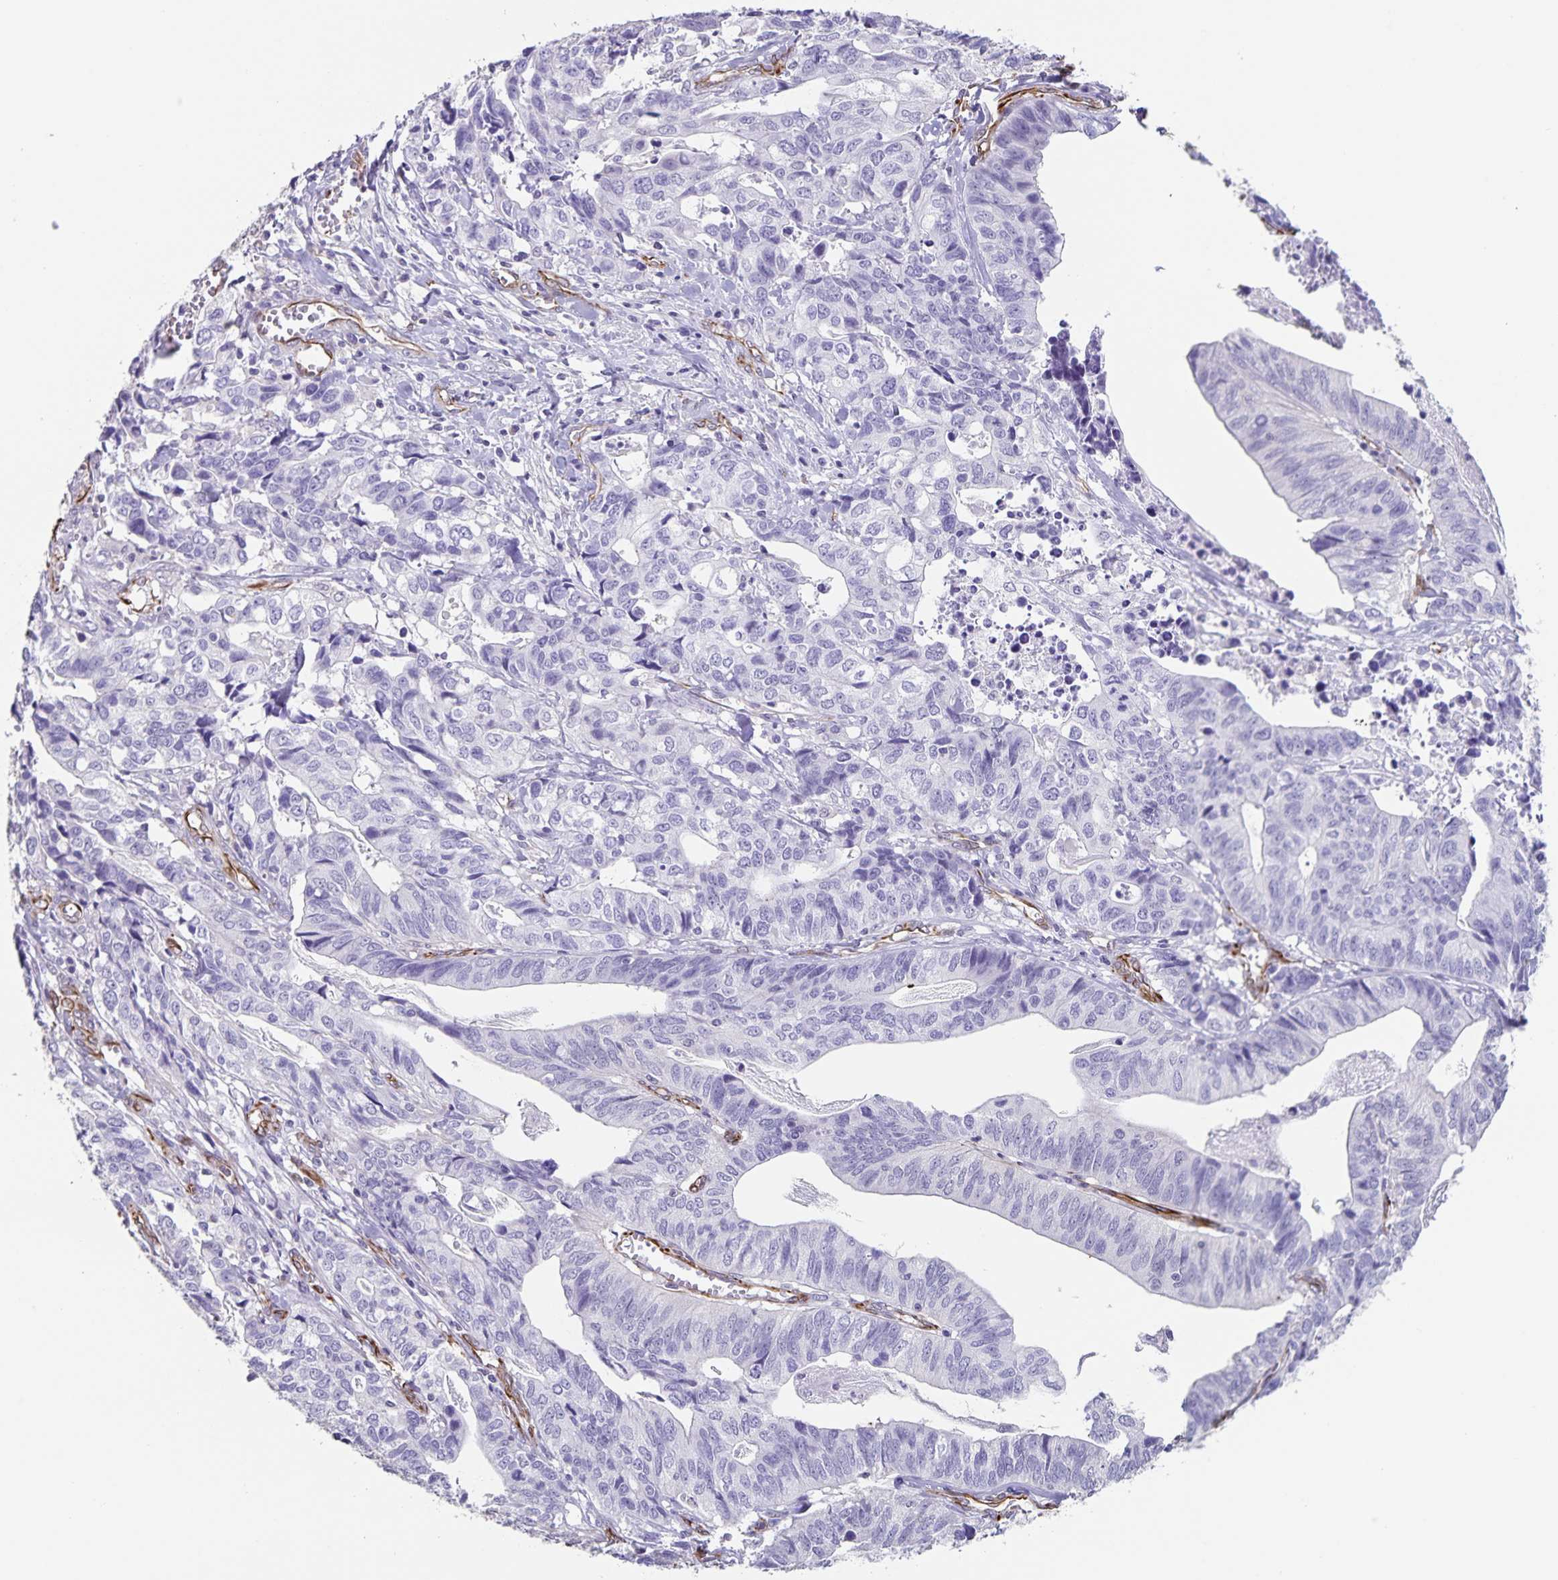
{"staining": {"intensity": "negative", "quantity": "none", "location": "none"}, "tissue": "stomach cancer", "cell_type": "Tumor cells", "image_type": "cancer", "snomed": [{"axis": "morphology", "description": "Adenocarcinoma, NOS"}, {"axis": "topography", "description": "Stomach, upper"}], "caption": "An IHC histopathology image of stomach cancer (adenocarcinoma) is shown. There is no staining in tumor cells of stomach cancer (adenocarcinoma). (IHC, brightfield microscopy, high magnification).", "gene": "SYNM", "patient": {"sex": "female", "age": 67}}